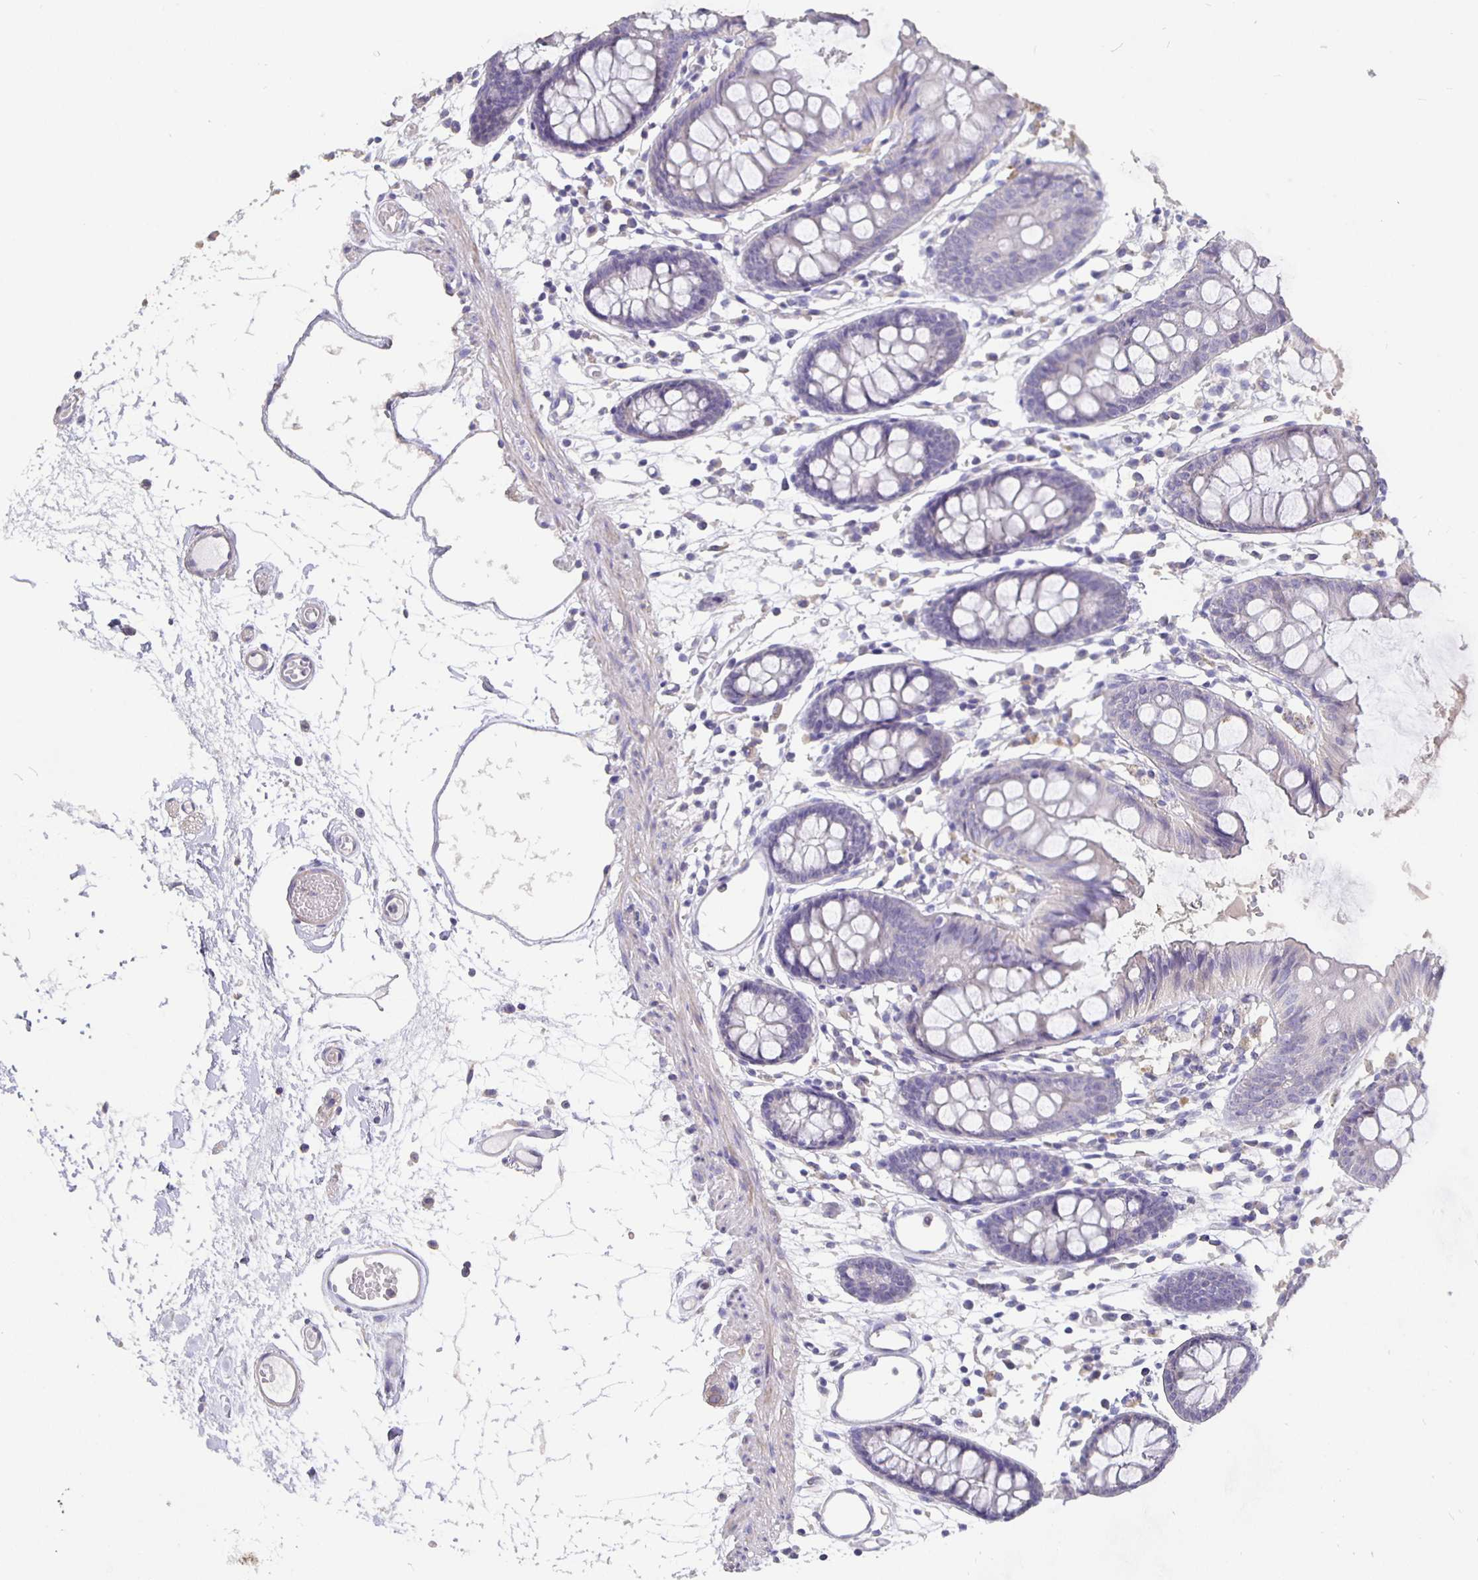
{"staining": {"intensity": "negative", "quantity": "none", "location": "none"}, "tissue": "colon", "cell_type": "Endothelial cells", "image_type": "normal", "snomed": [{"axis": "morphology", "description": "Normal tissue, NOS"}, {"axis": "topography", "description": "Colon"}], "caption": "Histopathology image shows no significant protein staining in endothelial cells of benign colon.", "gene": "CFAP74", "patient": {"sex": "female", "age": 84}}